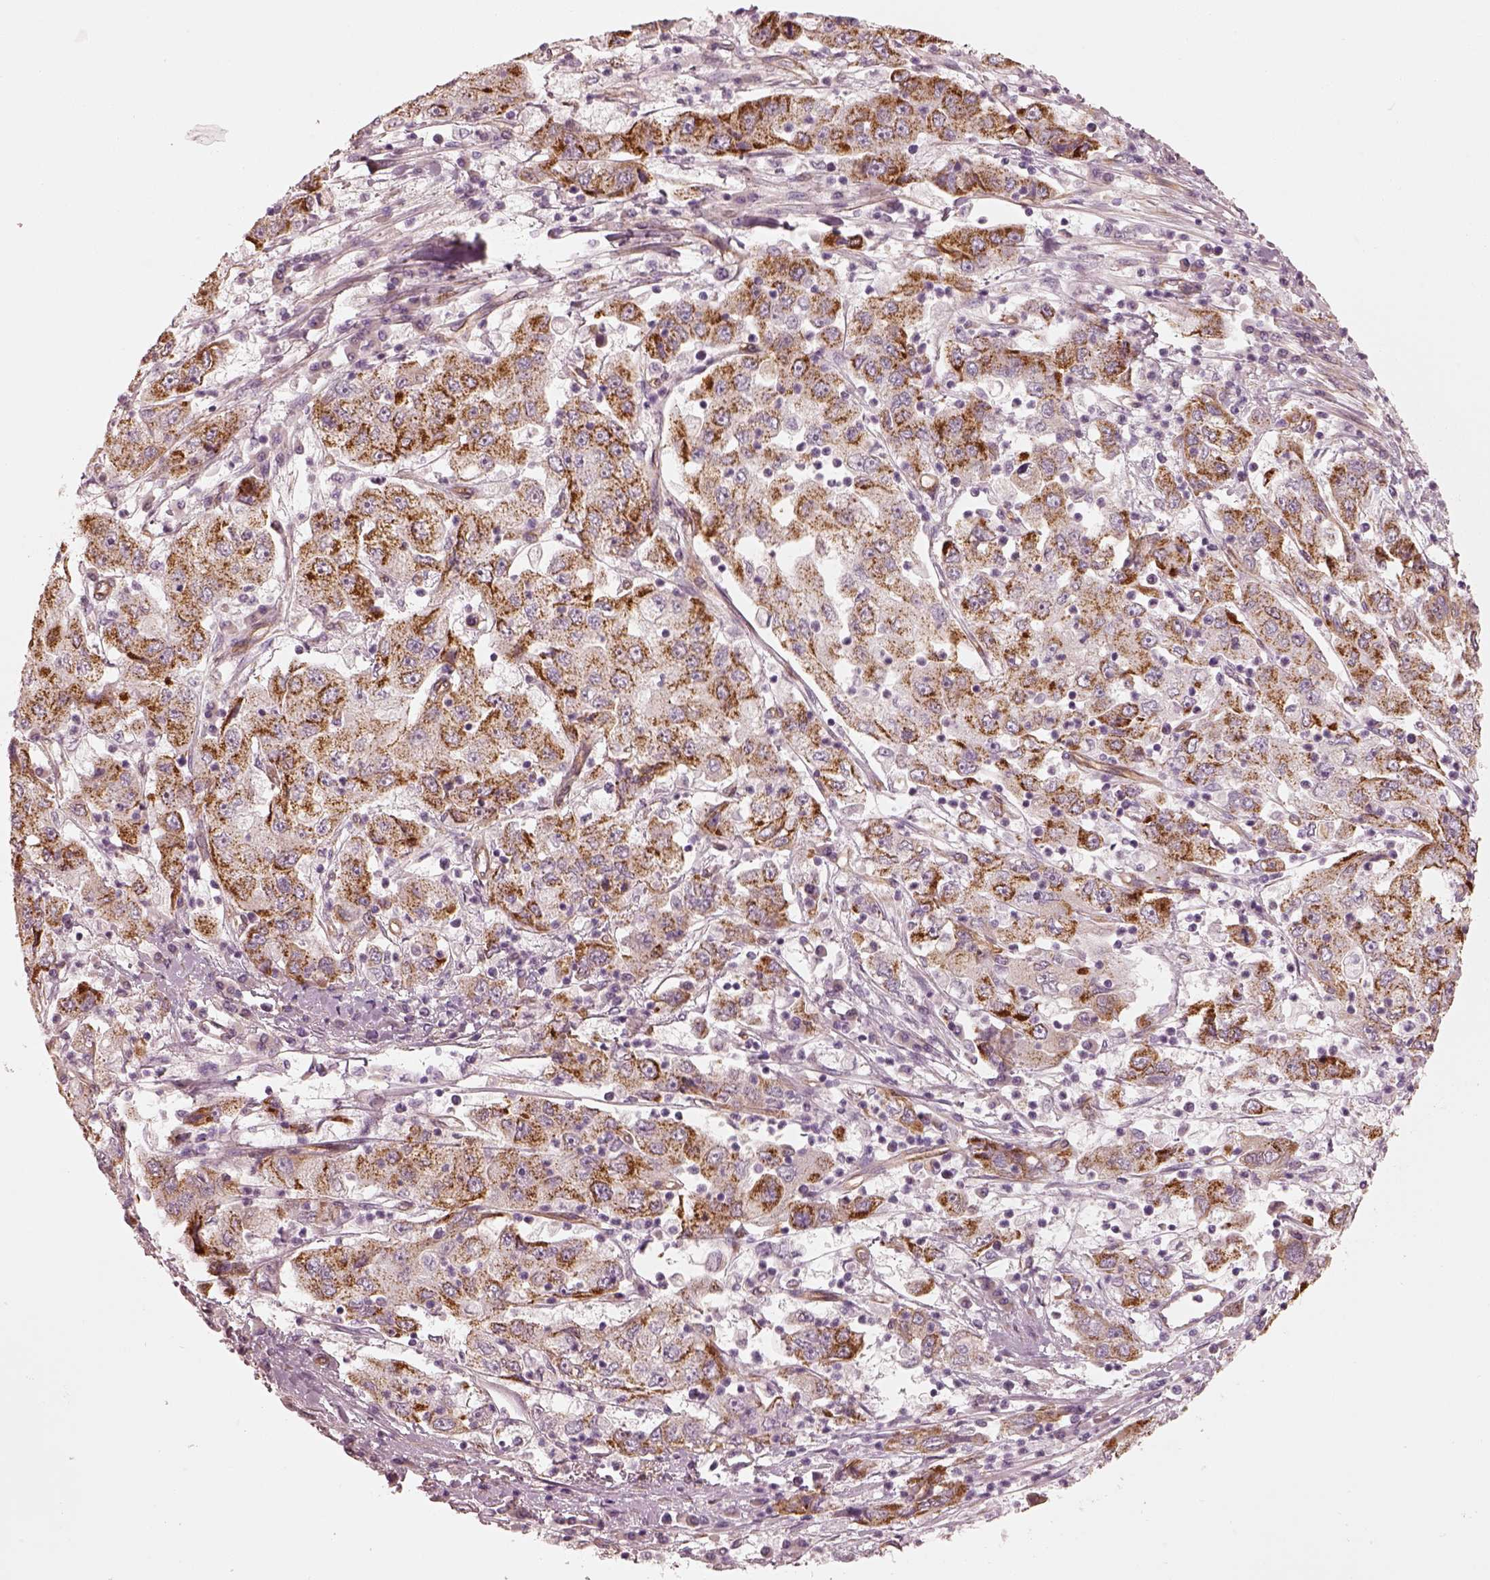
{"staining": {"intensity": "strong", "quantity": ">75%", "location": "cytoplasmic/membranous"}, "tissue": "cervical cancer", "cell_type": "Tumor cells", "image_type": "cancer", "snomed": [{"axis": "morphology", "description": "Squamous cell carcinoma, NOS"}, {"axis": "topography", "description": "Cervix"}], "caption": "Protein staining by IHC displays strong cytoplasmic/membranous staining in about >75% of tumor cells in cervical cancer.", "gene": "CRYM", "patient": {"sex": "female", "age": 36}}